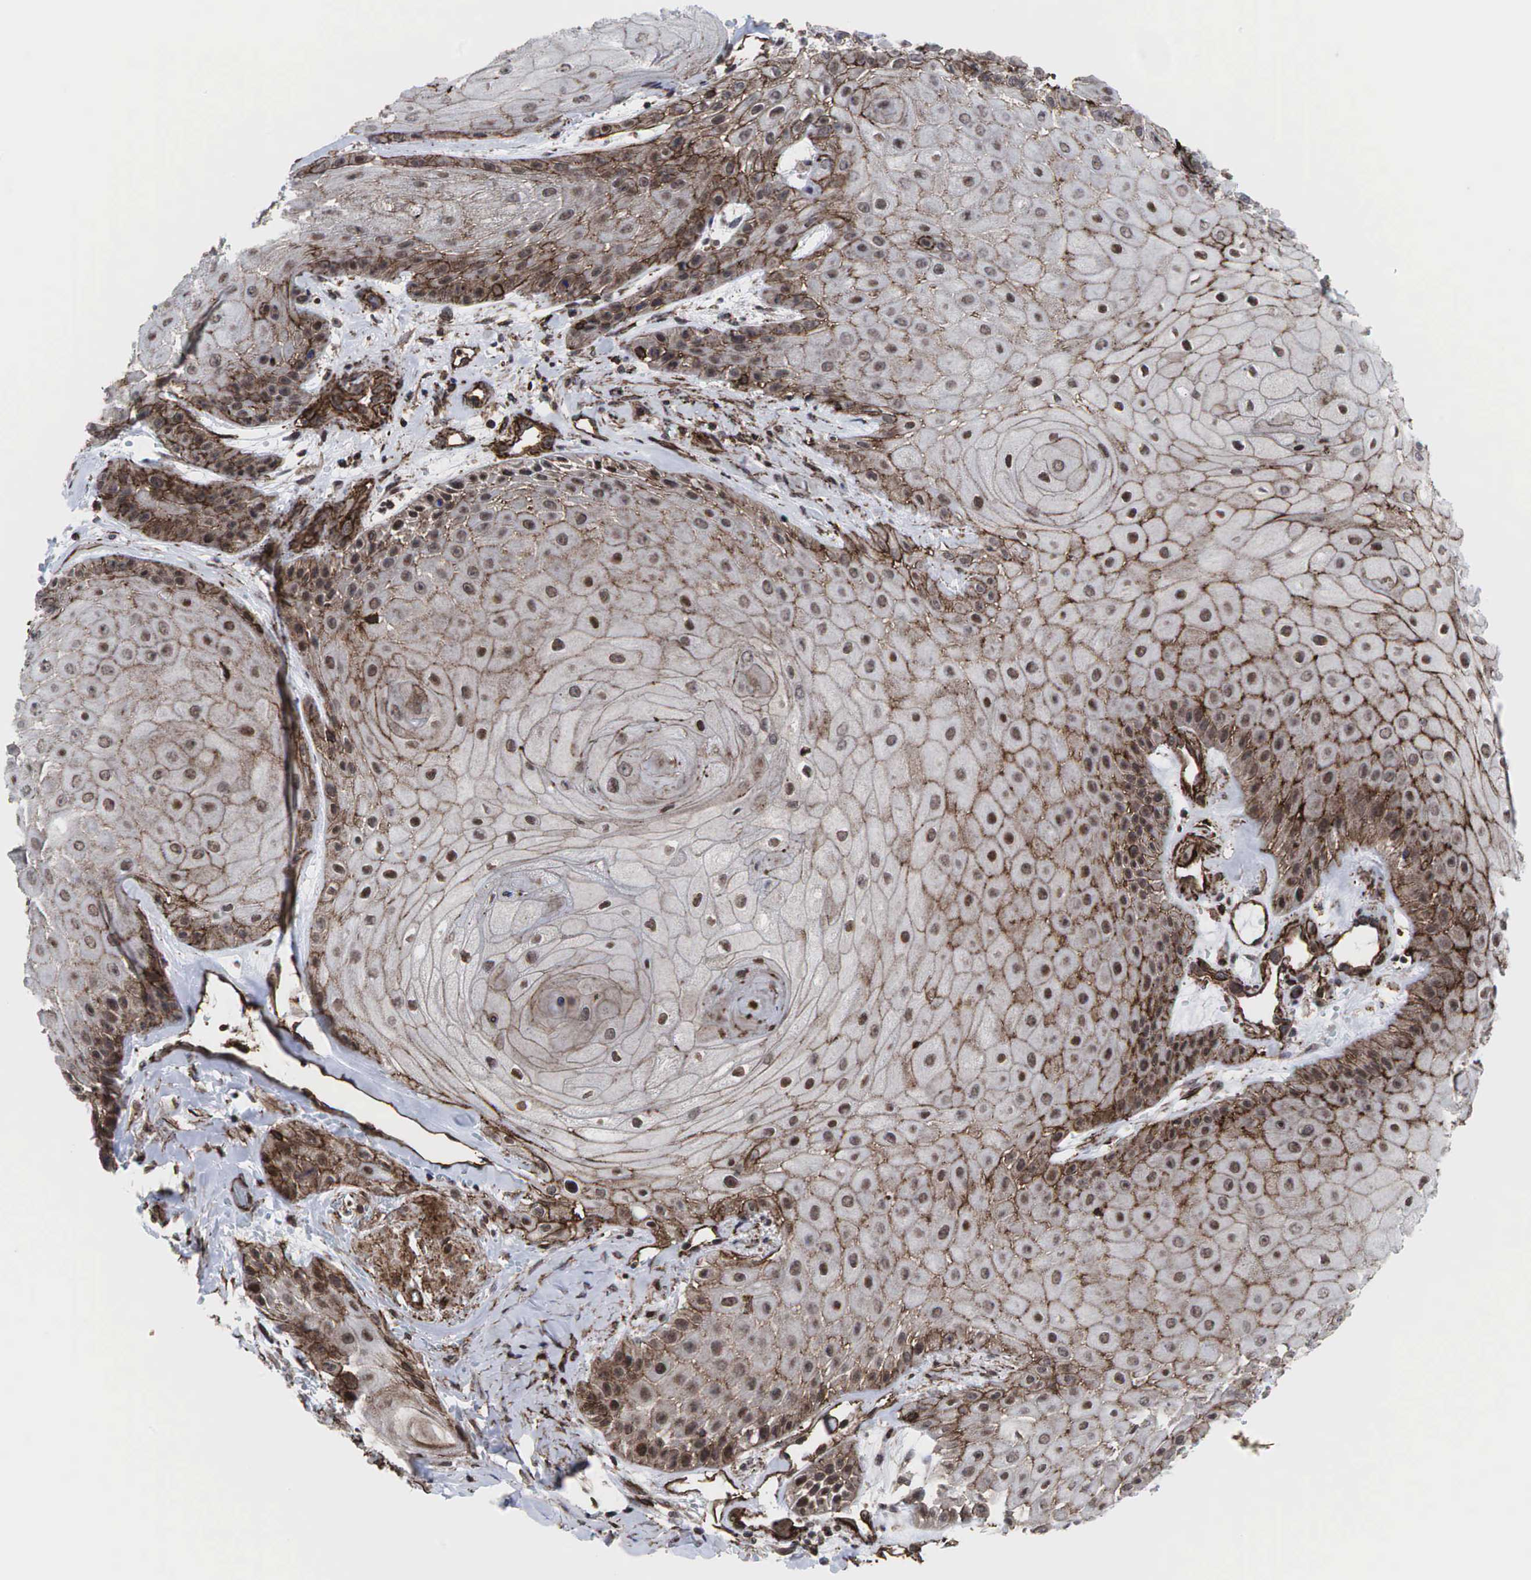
{"staining": {"intensity": "weak", "quantity": ">75%", "location": "cytoplasmic/membranous,nuclear"}, "tissue": "skin cancer", "cell_type": "Tumor cells", "image_type": "cancer", "snomed": [{"axis": "morphology", "description": "Squamous cell carcinoma, NOS"}, {"axis": "topography", "description": "Skin"}], "caption": "This is a micrograph of IHC staining of skin cancer, which shows weak positivity in the cytoplasmic/membranous and nuclear of tumor cells.", "gene": "GPRASP1", "patient": {"sex": "male", "age": 57}}